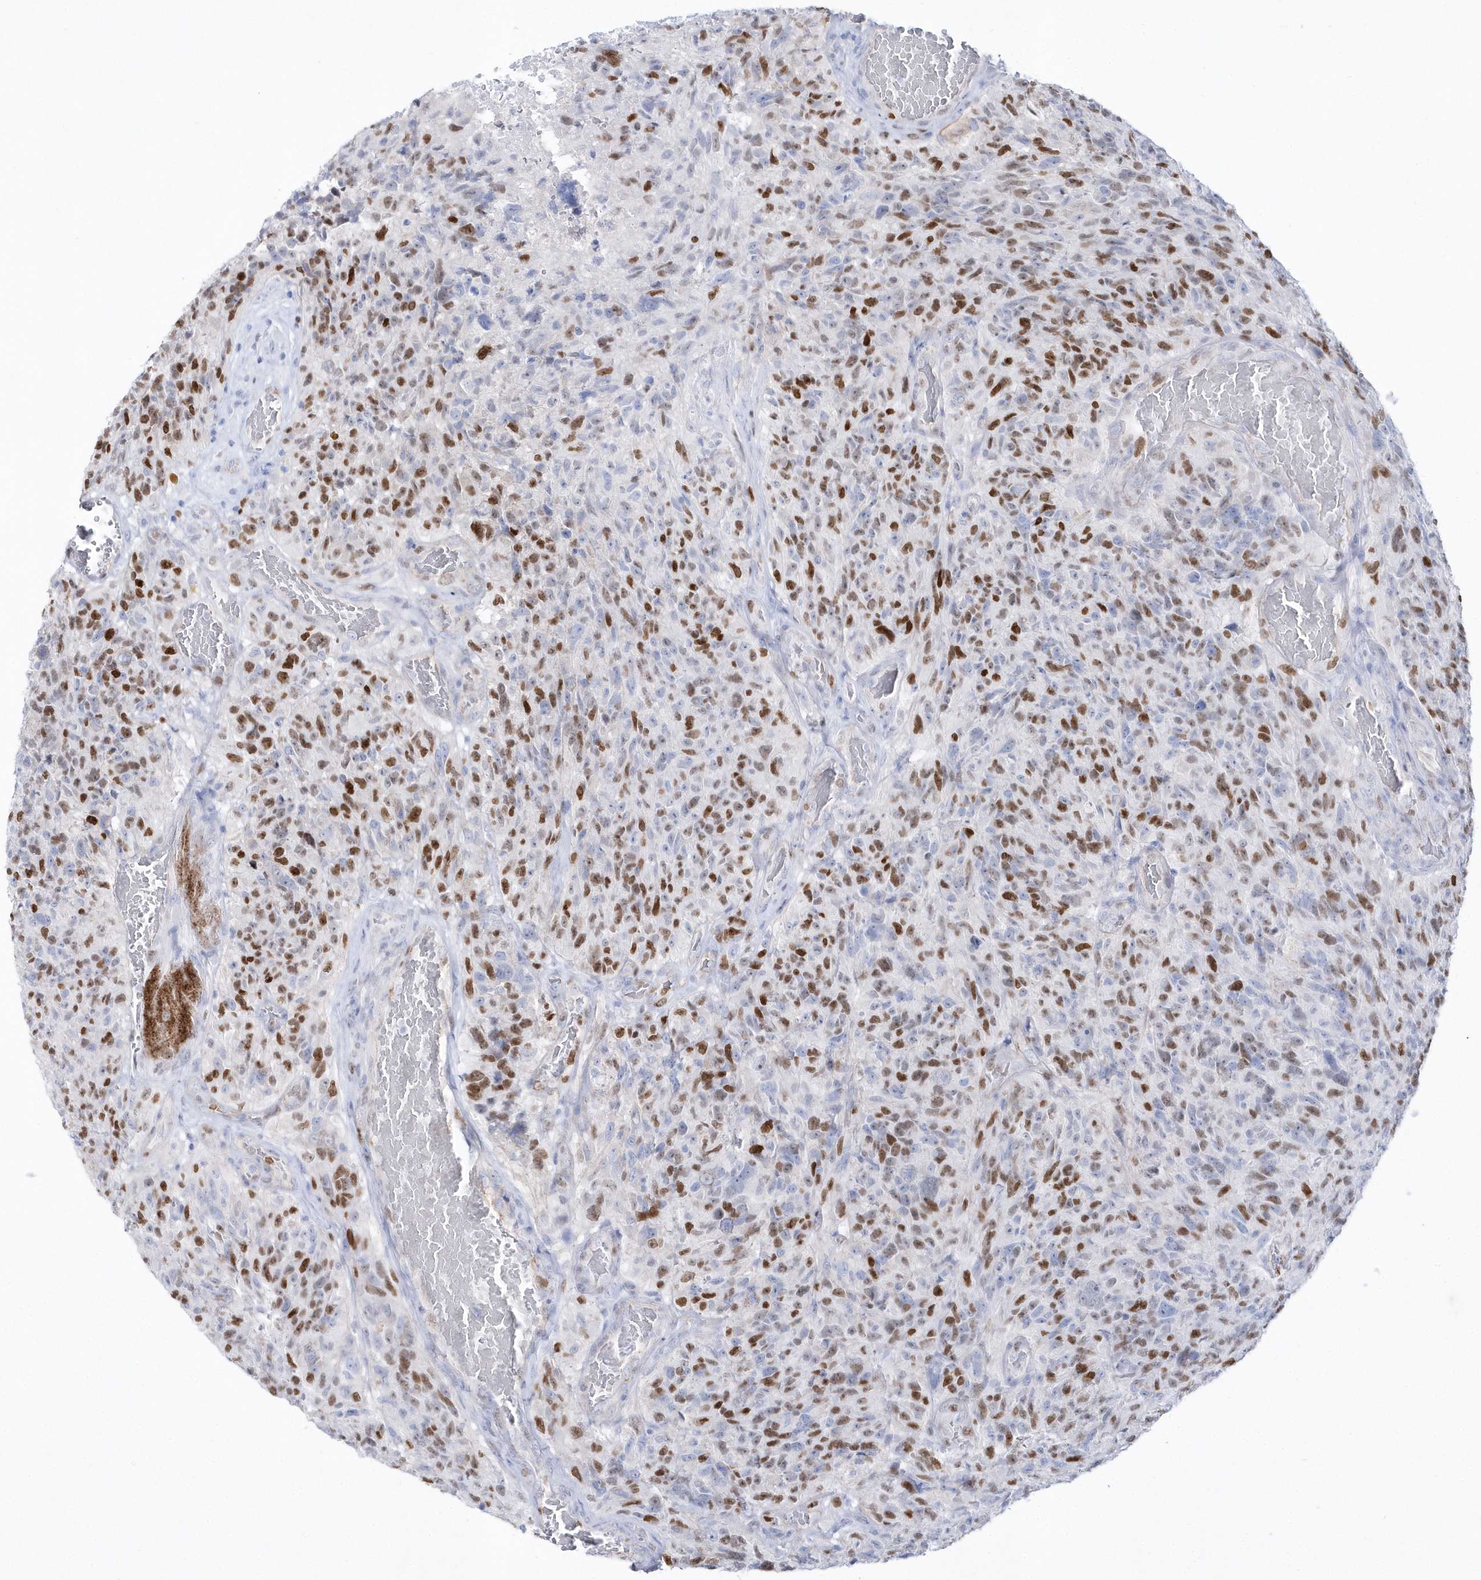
{"staining": {"intensity": "moderate", "quantity": ">75%", "location": "nuclear"}, "tissue": "glioma", "cell_type": "Tumor cells", "image_type": "cancer", "snomed": [{"axis": "morphology", "description": "Glioma, malignant, High grade"}, {"axis": "topography", "description": "Brain"}], "caption": "Immunohistochemistry (IHC) photomicrograph of neoplastic tissue: human malignant glioma (high-grade) stained using immunohistochemistry (IHC) displays medium levels of moderate protein expression localized specifically in the nuclear of tumor cells, appearing as a nuclear brown color.", "gene": "TMCO6", "patient": {"sex": "male", "age": 69}}